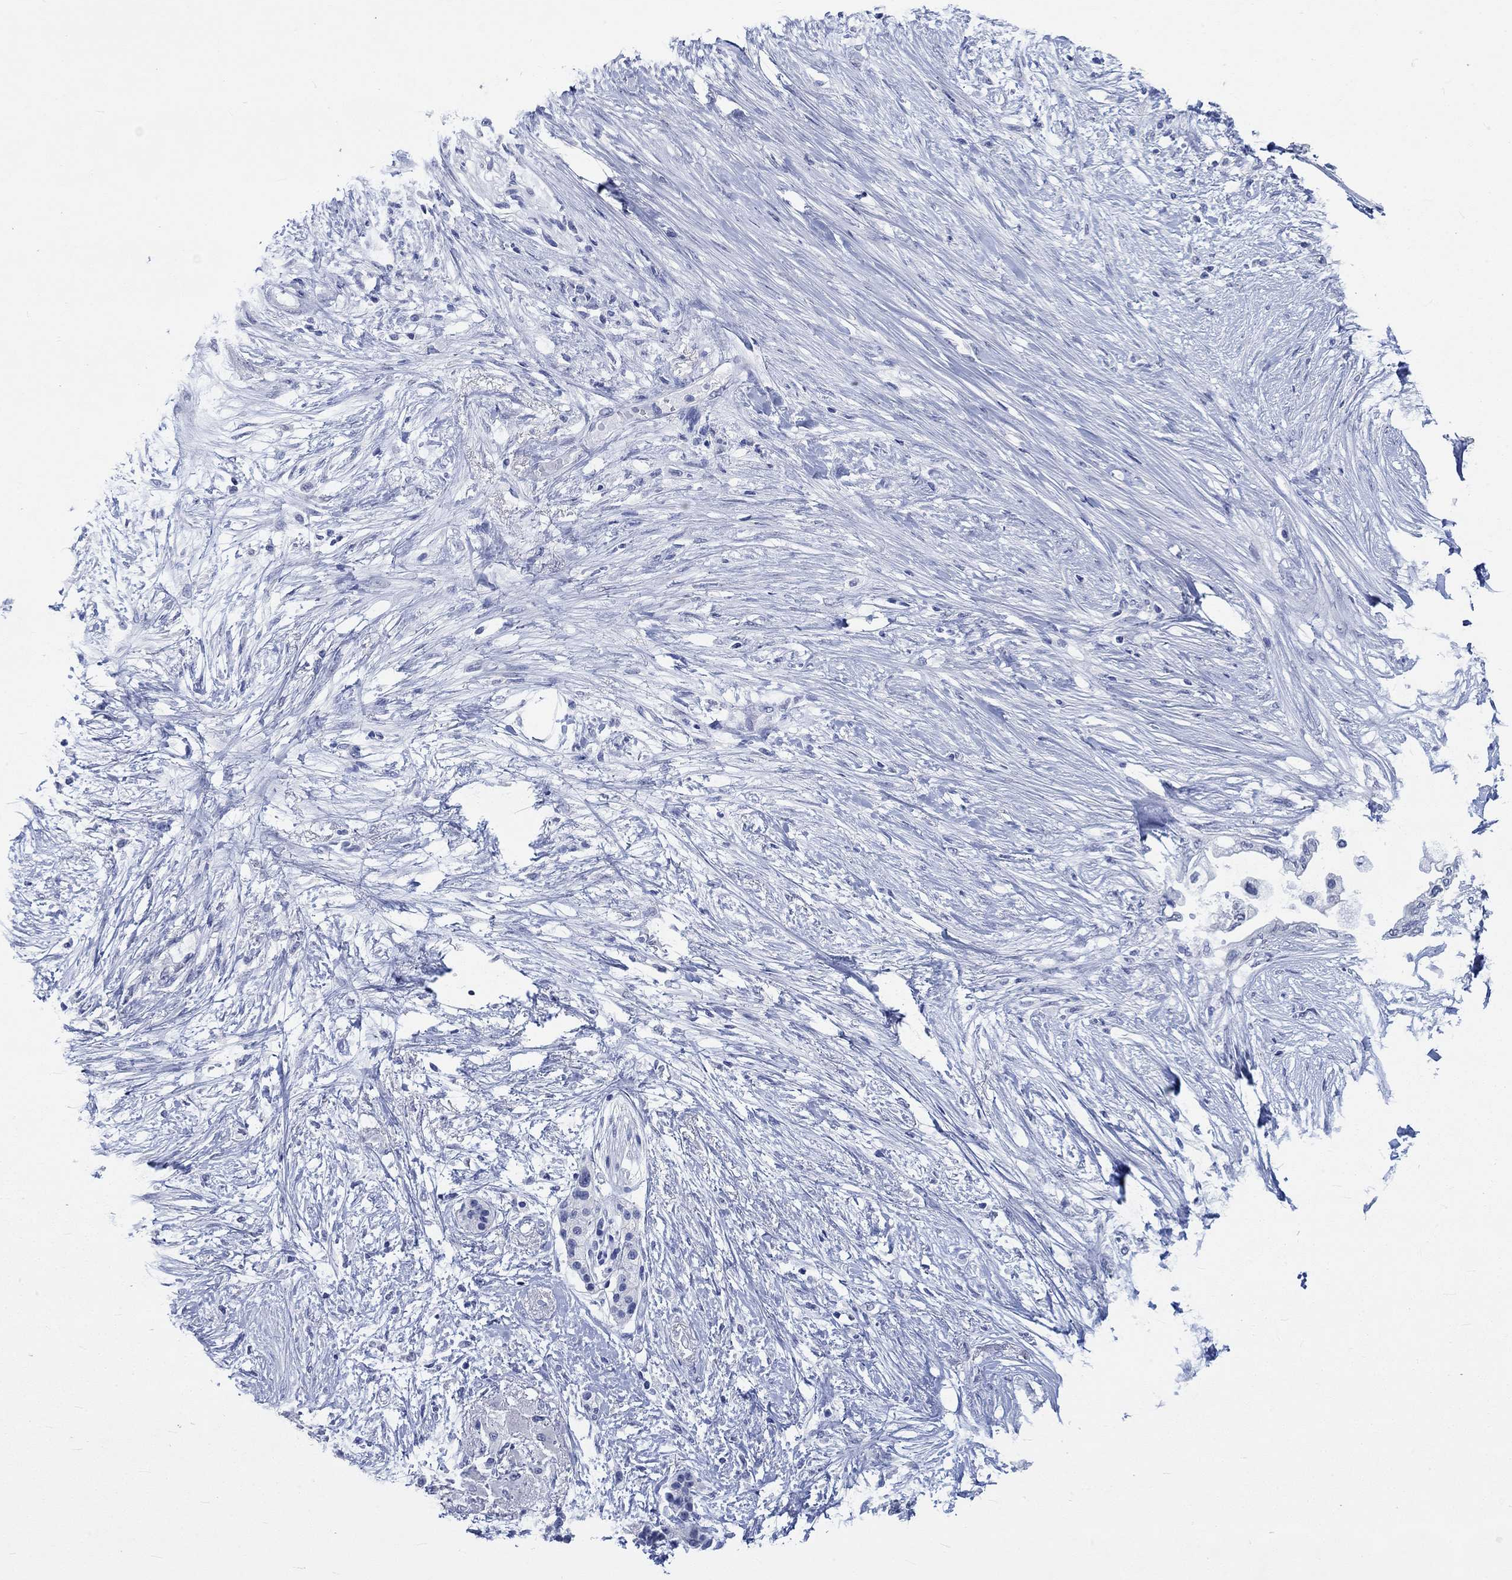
{"staining": {"intensity": "negative", "quantity": "none", "location": "none"}, "tissue": "pancreatic cancer", "cell_type": "Tumor cells", "image_type": "cancer", "snomed": [{"axis": "morphology", "description": "Normal tissue, NOS"}, {"axis": "morphology", "description": "Adenocarcinoma, NOS"}, {"axis": "topography", "description": "Pancreas"}, {"axis": "topography", "description": "Duodenum"}], "caption": "Immunohistochemistry photomicrograph of neoplastic tissue: human pancreatic adenocarcinoma stained with DAB (3,3'-diaminobenzidine) demonstrates no significant protein positivity in tumor cells.", "gene": "C4orf47", "patient": {"sex": "female", "age": 60}}